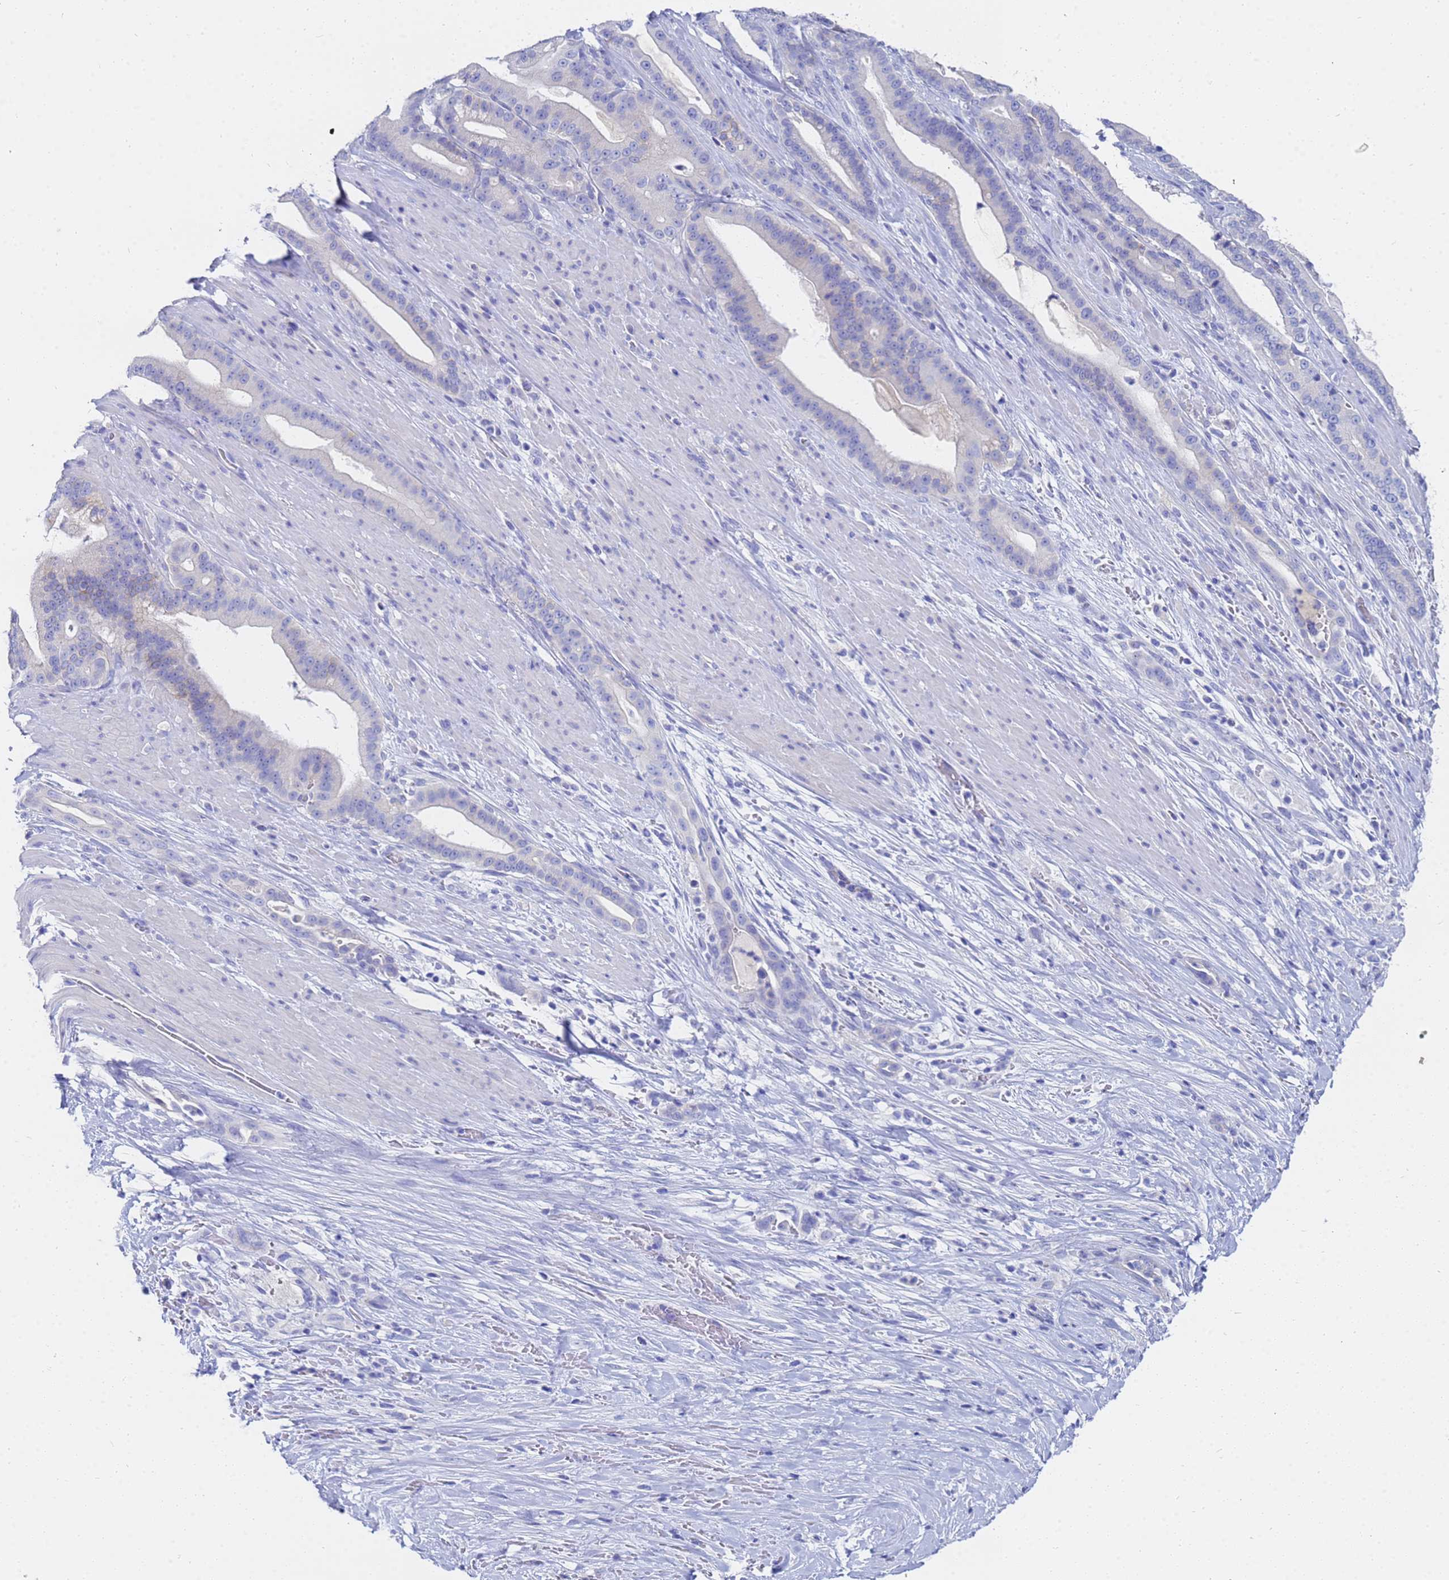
{"staining": {"intensity": "negative", "quantity": "none", "location": "none"}, "tissue": "pancreatic cancer", "cell_type": "Tumor cells", "image_type": "cancer", "snomed": [{"axis": "morphology", "description": "Adenocarcinoma, NOS"}, {"axis": "topography", "description": "Pancreas"}], "caption": "Tumor cells are negative for protein expression in human pancreatic adenocarcinoma.", "gene": "C2orf72", "patient": {"sex": "male", "age": 63}}